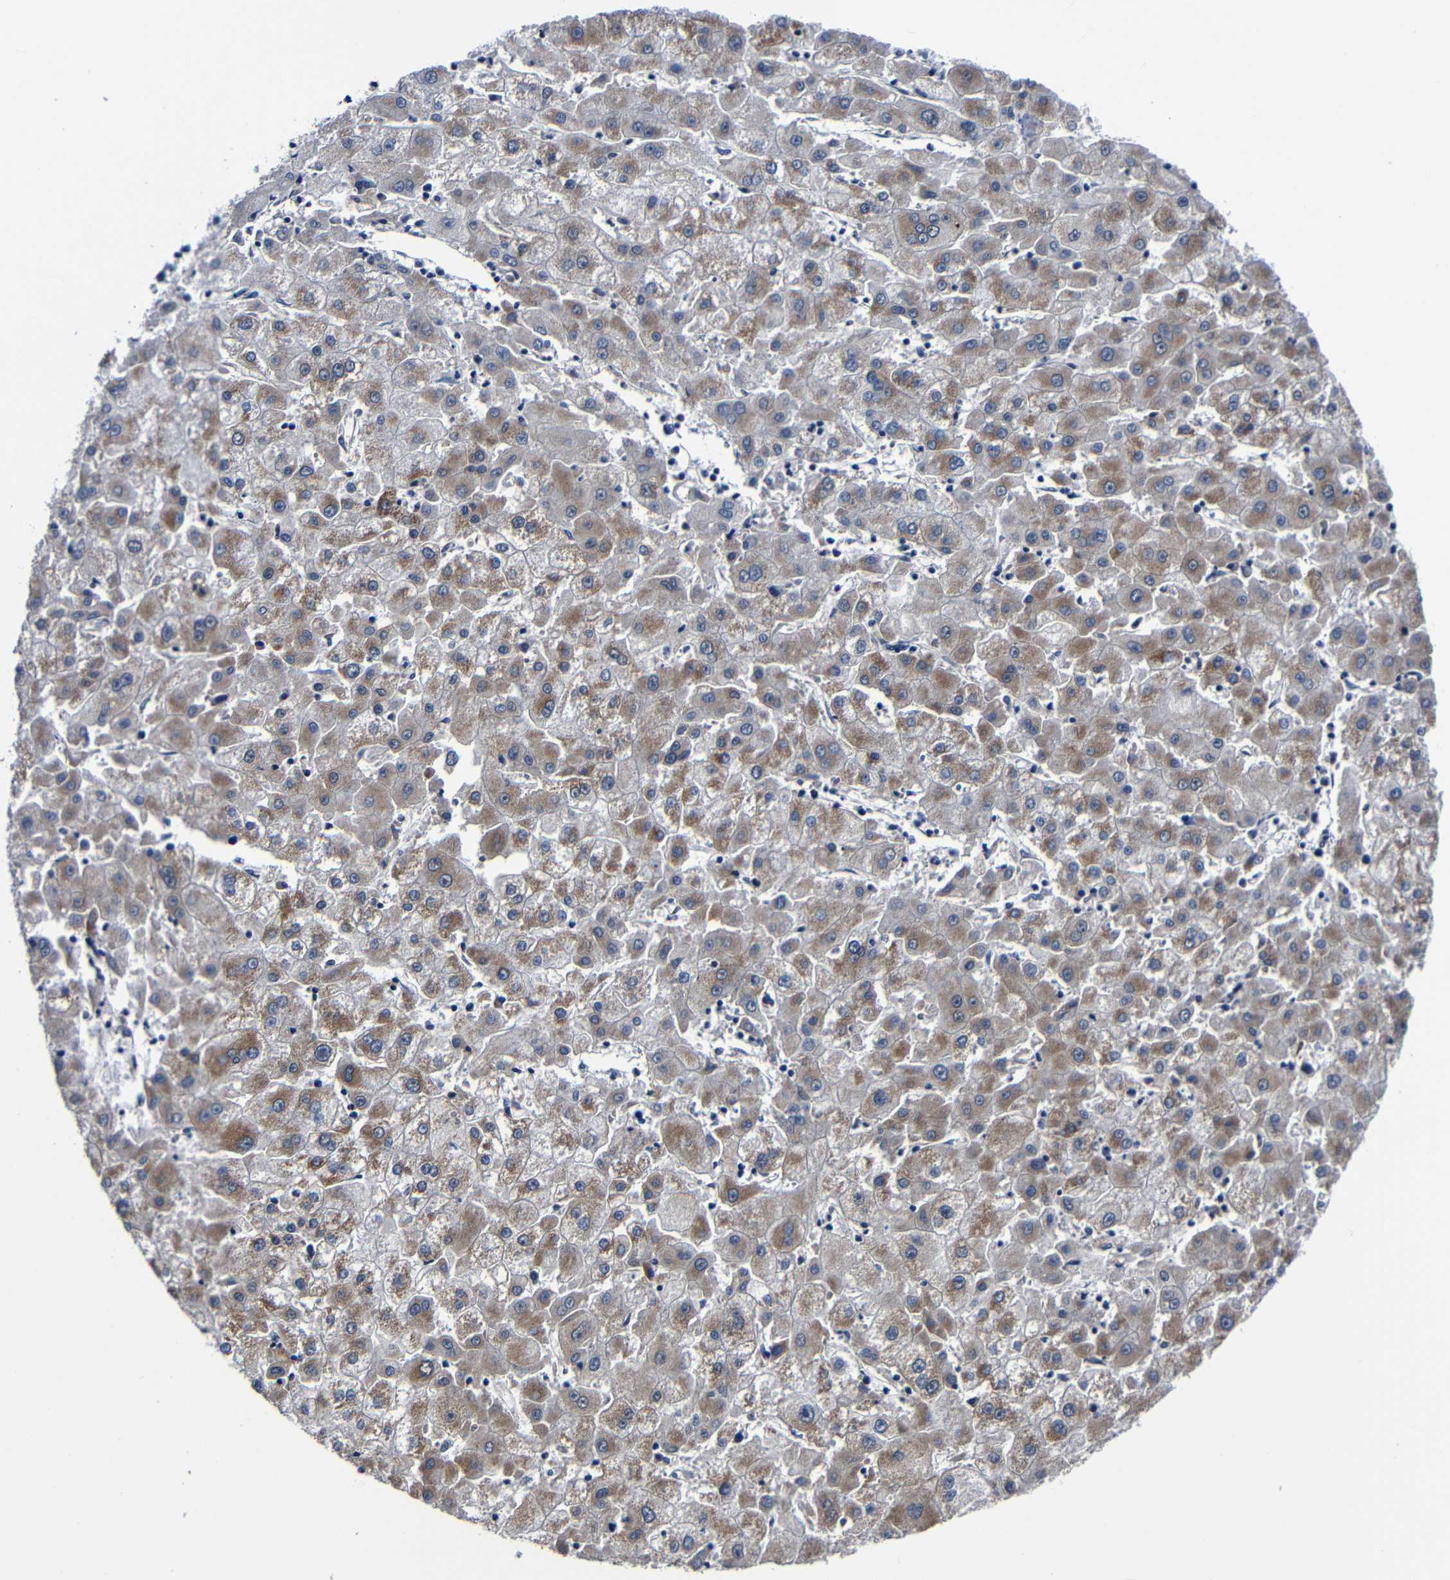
{"staining": {"intensity": "moderate", "quantity": ">75%", "location": "cytoplasmic/membranous"}, "tissue": "liver cancer", "cell_type": "Tumor cells", "image_type": "cancer", "snomed": [{"axis": "morphology", "description": "Carcinoma, Hepatocellular, NOS"}, {"axis": "topography", "description": "Liver"}], "caption": "The histopathology image demonstrates a brown stain indicating the presence of a protein in the cytoplasmic/membranous of tumor cells in hepatocellular carcinoma (liver). Nuclei are stained in blue.", "gene": "DEPP1", "patient": {"sex": "male", "age": 72}}